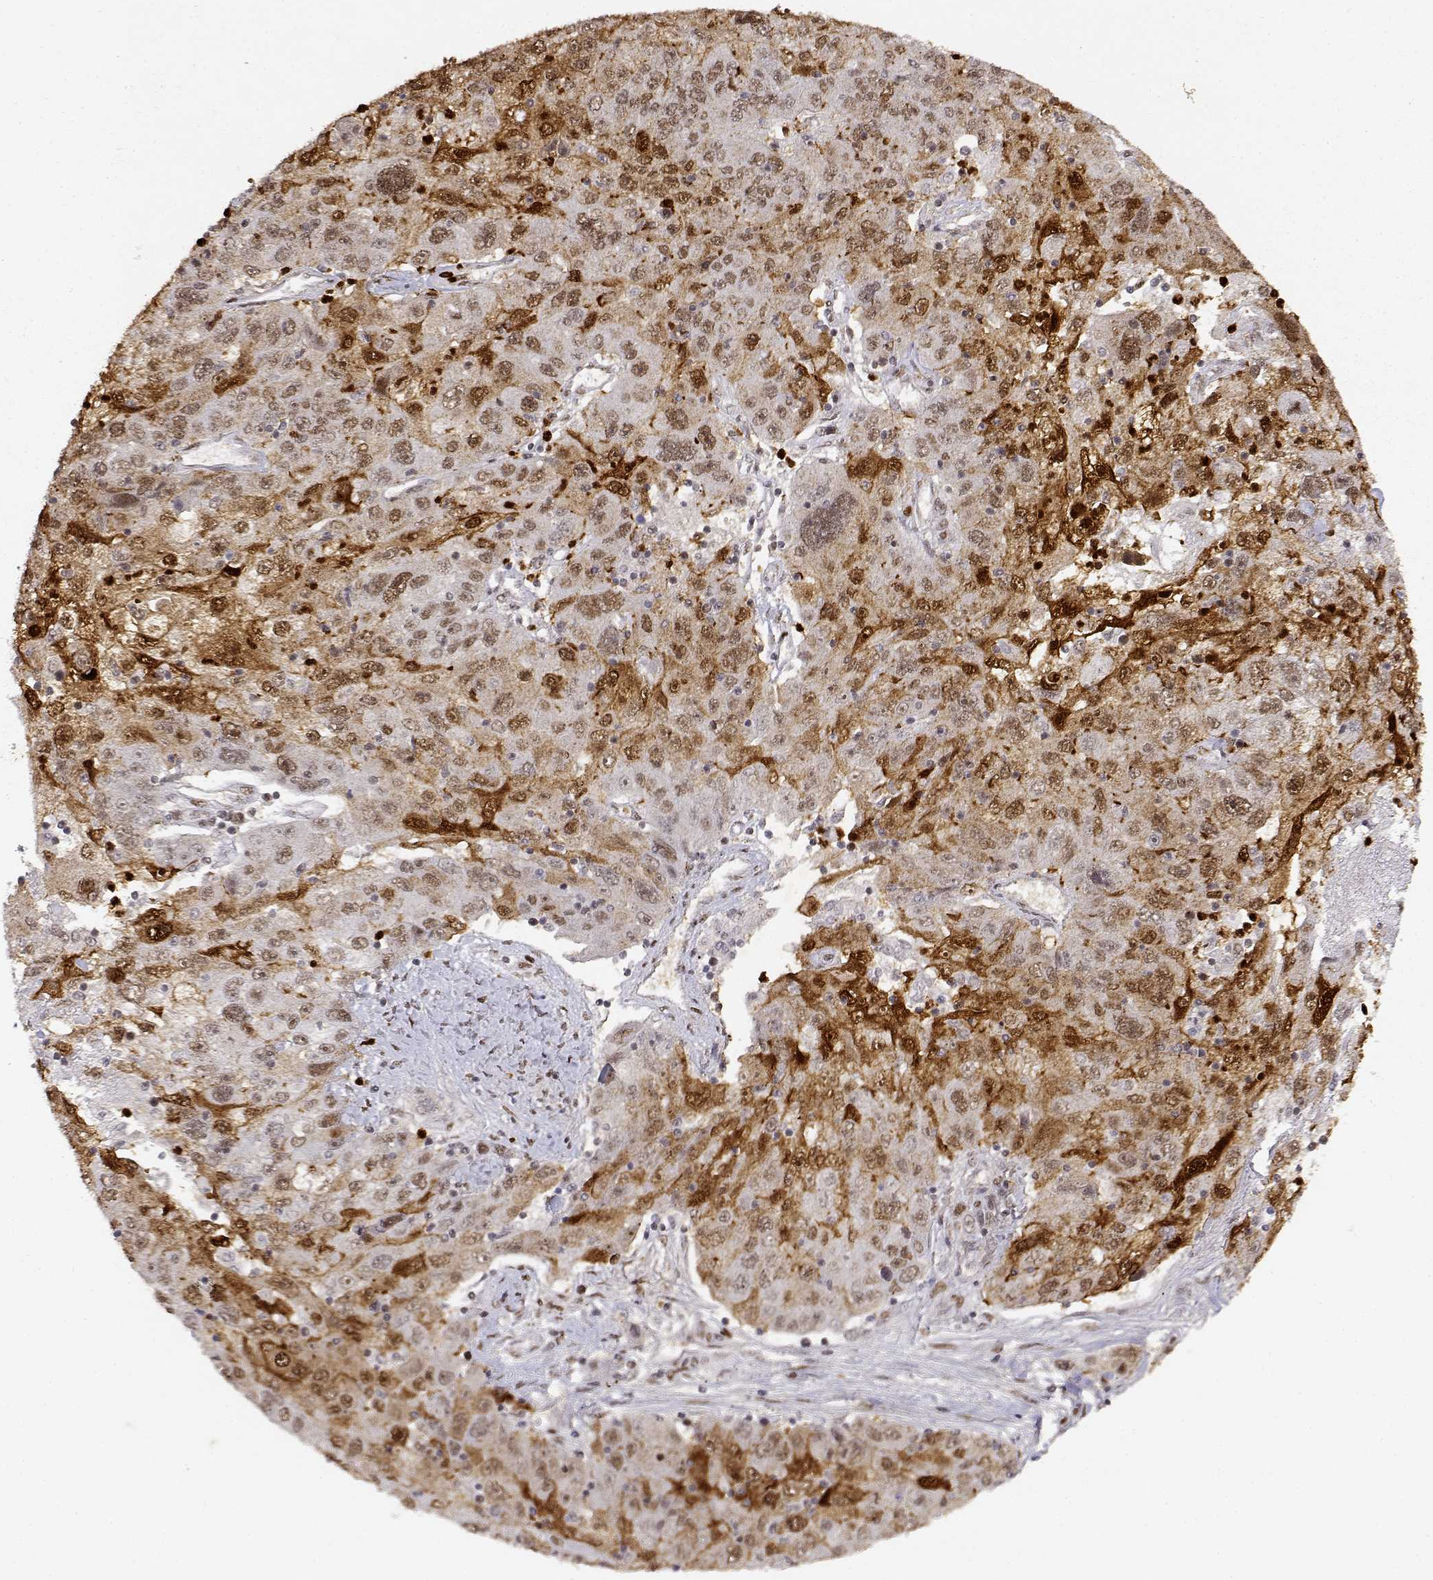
{"staining": {"intensity": "moderate", "quantity": ">75%", "location": "nuclear"}, "tissue": "stomach cancer", "cell_type": "Tumor cells", "image_type": "cancer", "snomed": [{"axis": "morphology", "description": "Adenocarcinoma, NOS"}, {"axis": "topography", "description": "Stomach"}], "caption": "Protein analysis of stomach cancer tissue displays moderate nuclear expression in about >75% of tumor cells.", "gene": "RSF1", "patient": {"sex": "male", "age": 56}}